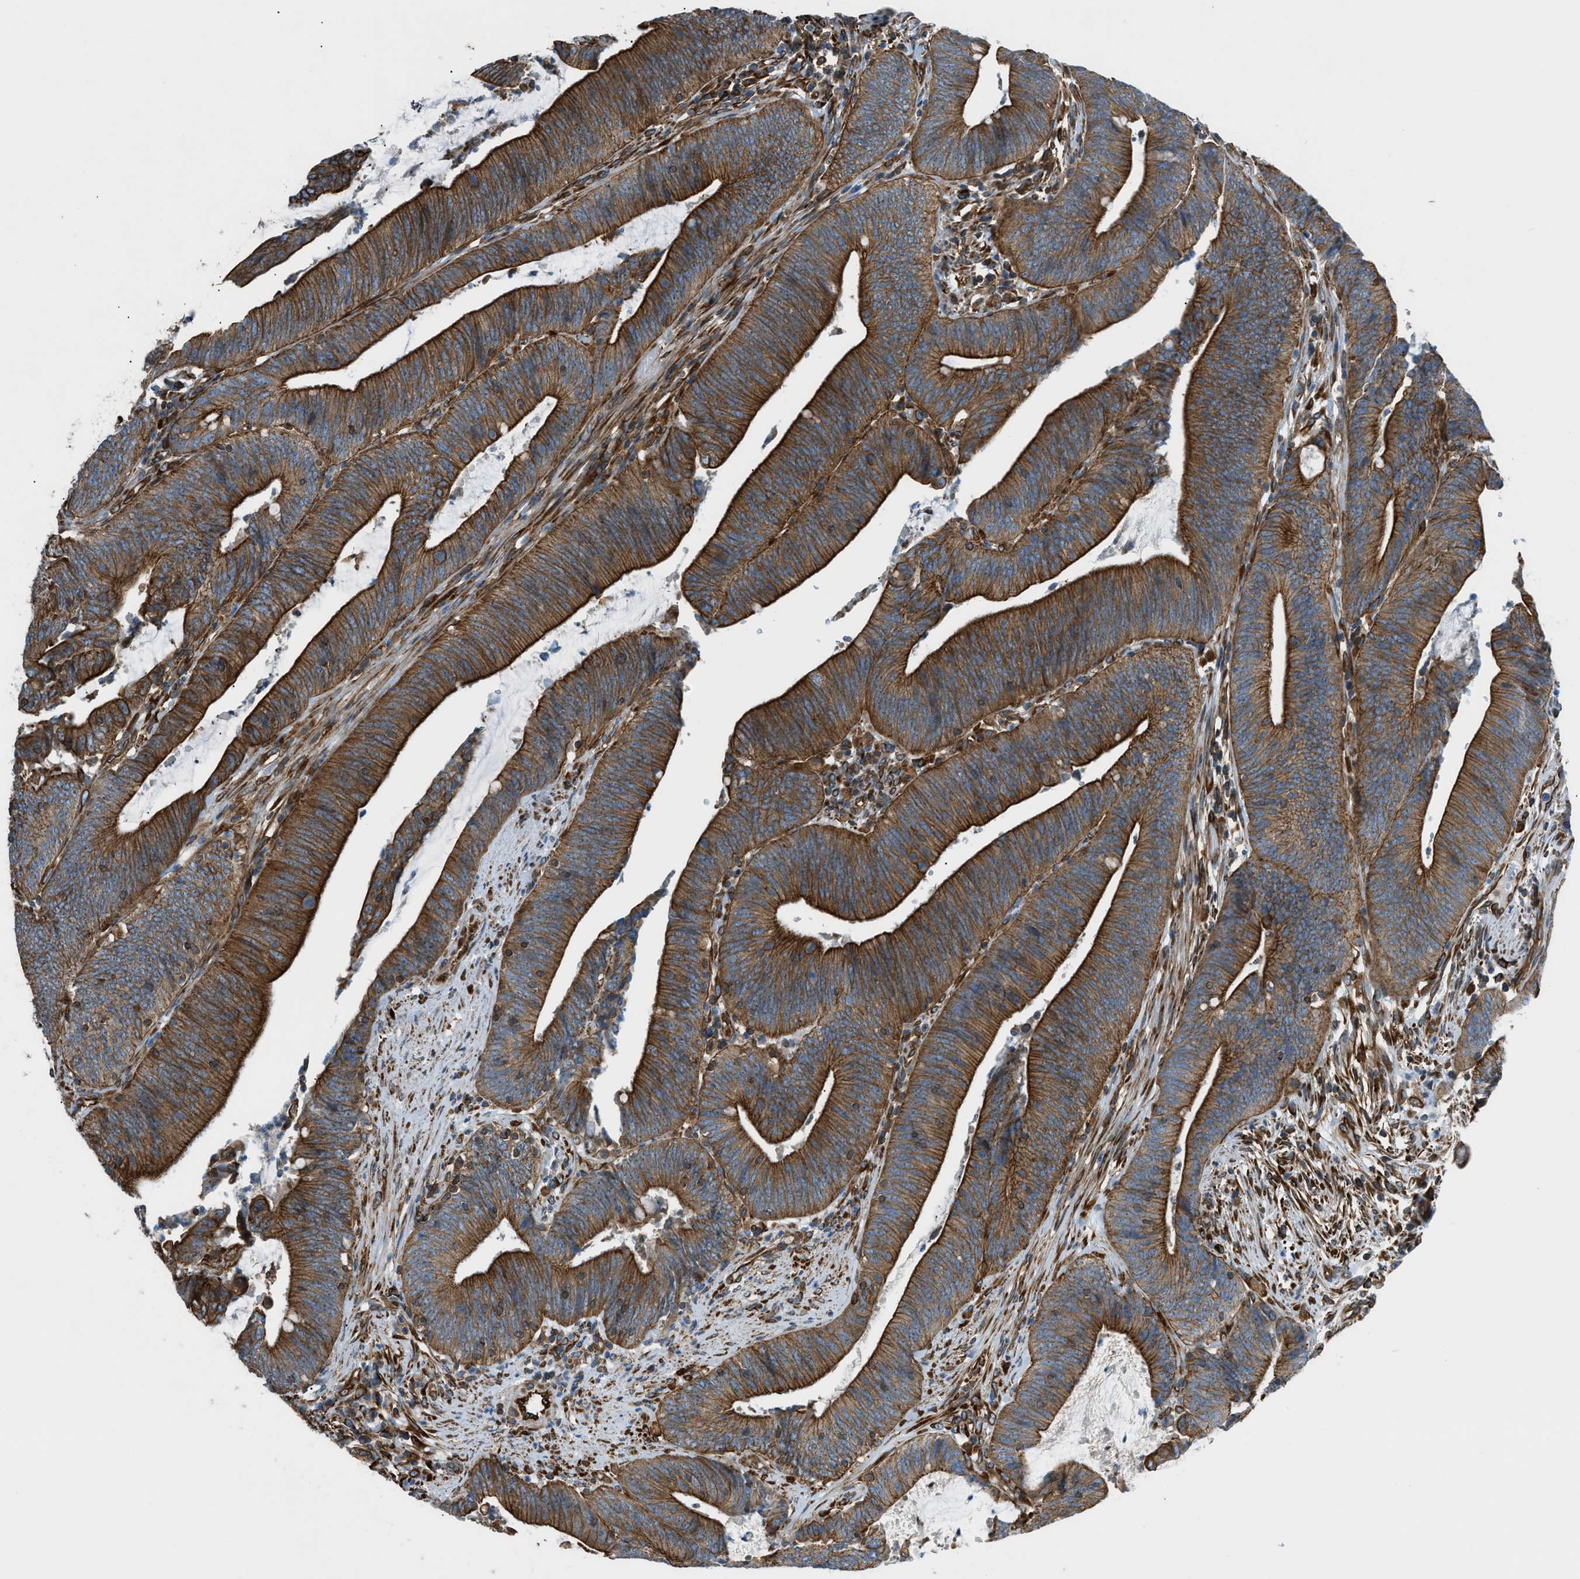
{"staining": {"intensity": "strong", "quantity": ">75%", "location": "cytoplasmic/membranous"}, "tissue": "colorectal cancer", "cell_type": "Tumor cells", "image_type": "cancer", "snomed": [{"axis": "morphology", "description": "Normal tissue, NOS"}, {"axis": "morphology", "description": "Adenocarcinoma, NOS"}, {"axis": "topography", "description": "Rectum"}], "caption": "Protein positivity by IHC reveals strong cytoplasmic/membranous staining in approximately >75% of tumor cells in colorectal cancer (adenocarcinoma).", "gene": "DMAC1", "patient": {"sex": "female", "age": 66}}